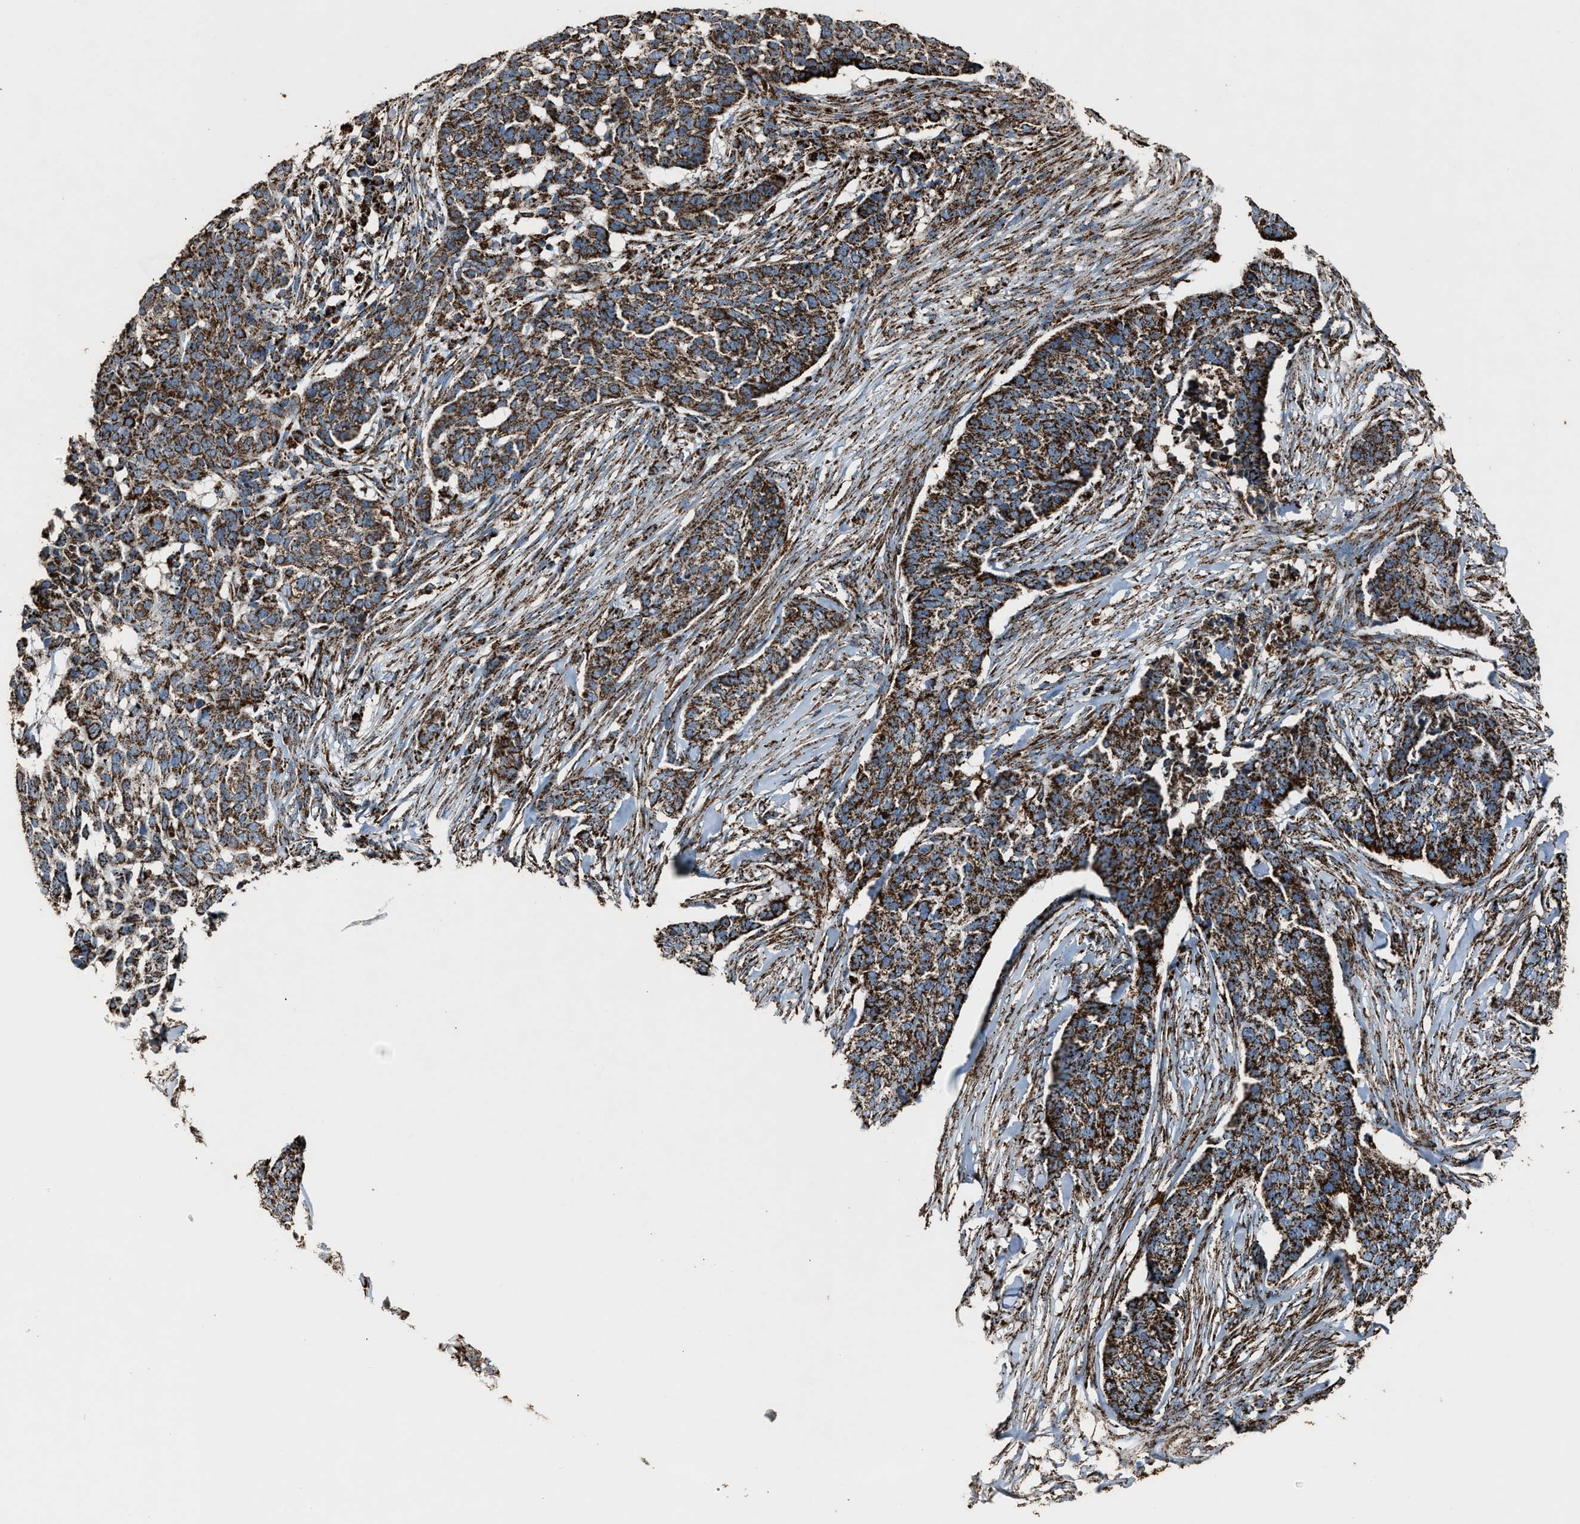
{"staining": {"intensity": "strong", "quantity": ">75%", "location": "cytoplasmic/membranous"}, "tissue": "skin cancer", "cell_type": "Tumor cells", "image_type": "cancer", "snomed": [{"axis": "morphology", "description": "Basal cell carcinoma"}, {"axis": "topography", "description": "Skin"}], "caption": "The image shows a brown stain indicating the presence of a protein in the cytoplasmic/membranous of tumor cells in skin basal cell carcinoma. The protein of interest is stained brown, and the nuclei are stained in blue (DAB (3,3'-diaminobenzidine) IHC with brightfield microscopy, high magnification).", "gene": "MDH2", "patient": {"sex": "male", "age": 85}}